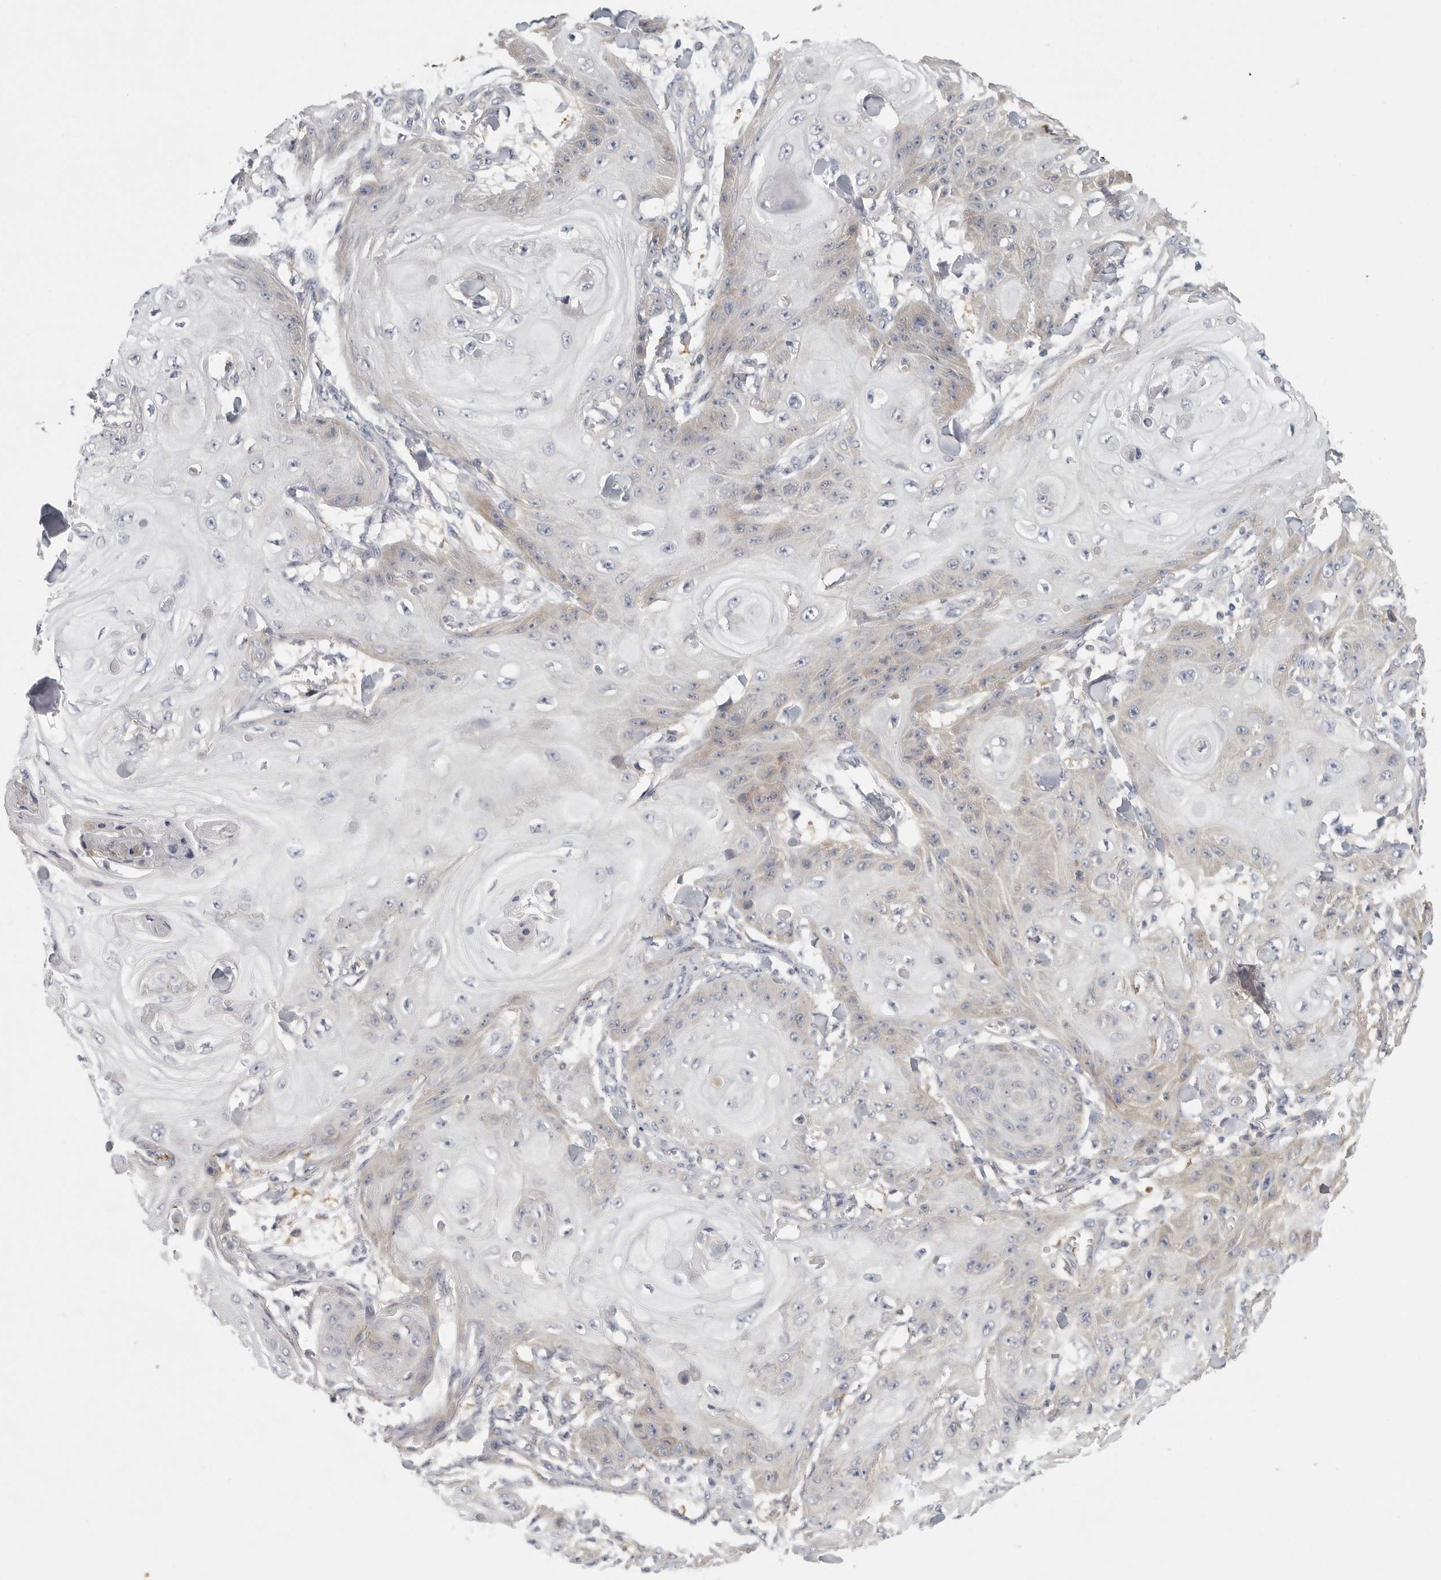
{"staining": {"intensity": "negative", "quantity": "none", "location": "none"}, "tissue": "skin cancer", "cell_type": "Tumor cells", "image_type": "cancer", "snomed": [{"axis": "morphology", "description": "Squamous cell carcinoma, NOS"}, {"axis": "topography", "description": "Skin"}], "caption": "A histopathology image of skin squamous cell carcinoma stained for a protein exhibits no brown staining in tumor cells.", "gene": "CFAP298", "patient": {"sex": "male", "age": 74}}